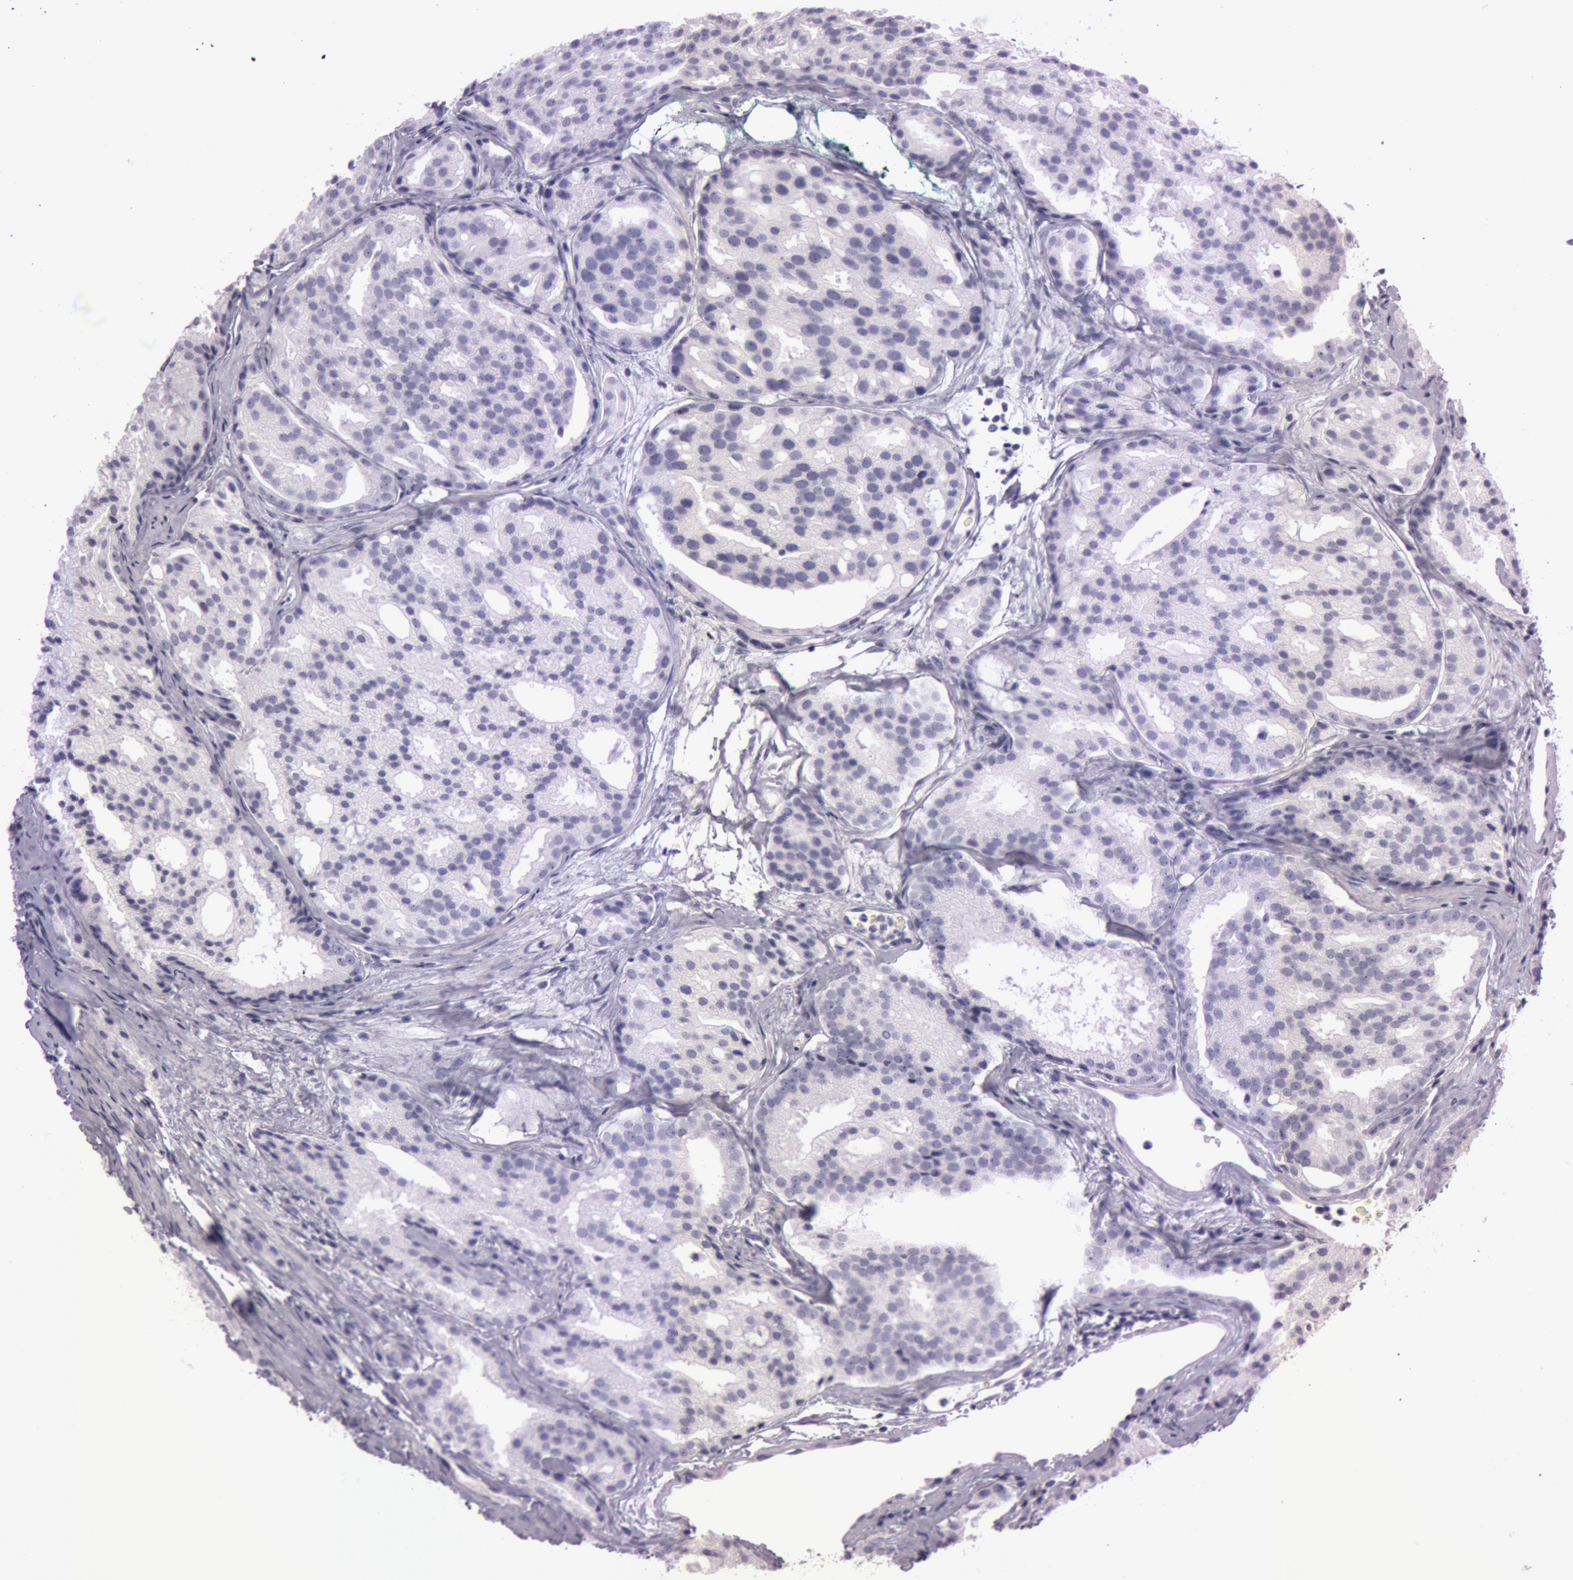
{"staining": {"intensity": "negative", "quantity": "none", "location": "none"}, "tissue": "prostate cancer", "cell_type": "Tumor cells", "image_type": "cancer", "snomed": [{"axis": "morphology", "description": "Adenocarcinoma, High grade"}, {"axis": "topography", "description": "Prostate"}], "caption": "Prostate cancer was stained to show a protein in brown. There is no significant expression in tumor cells.", "gene": "S100A7", "patient": {"sex": "male", "age": 64}}